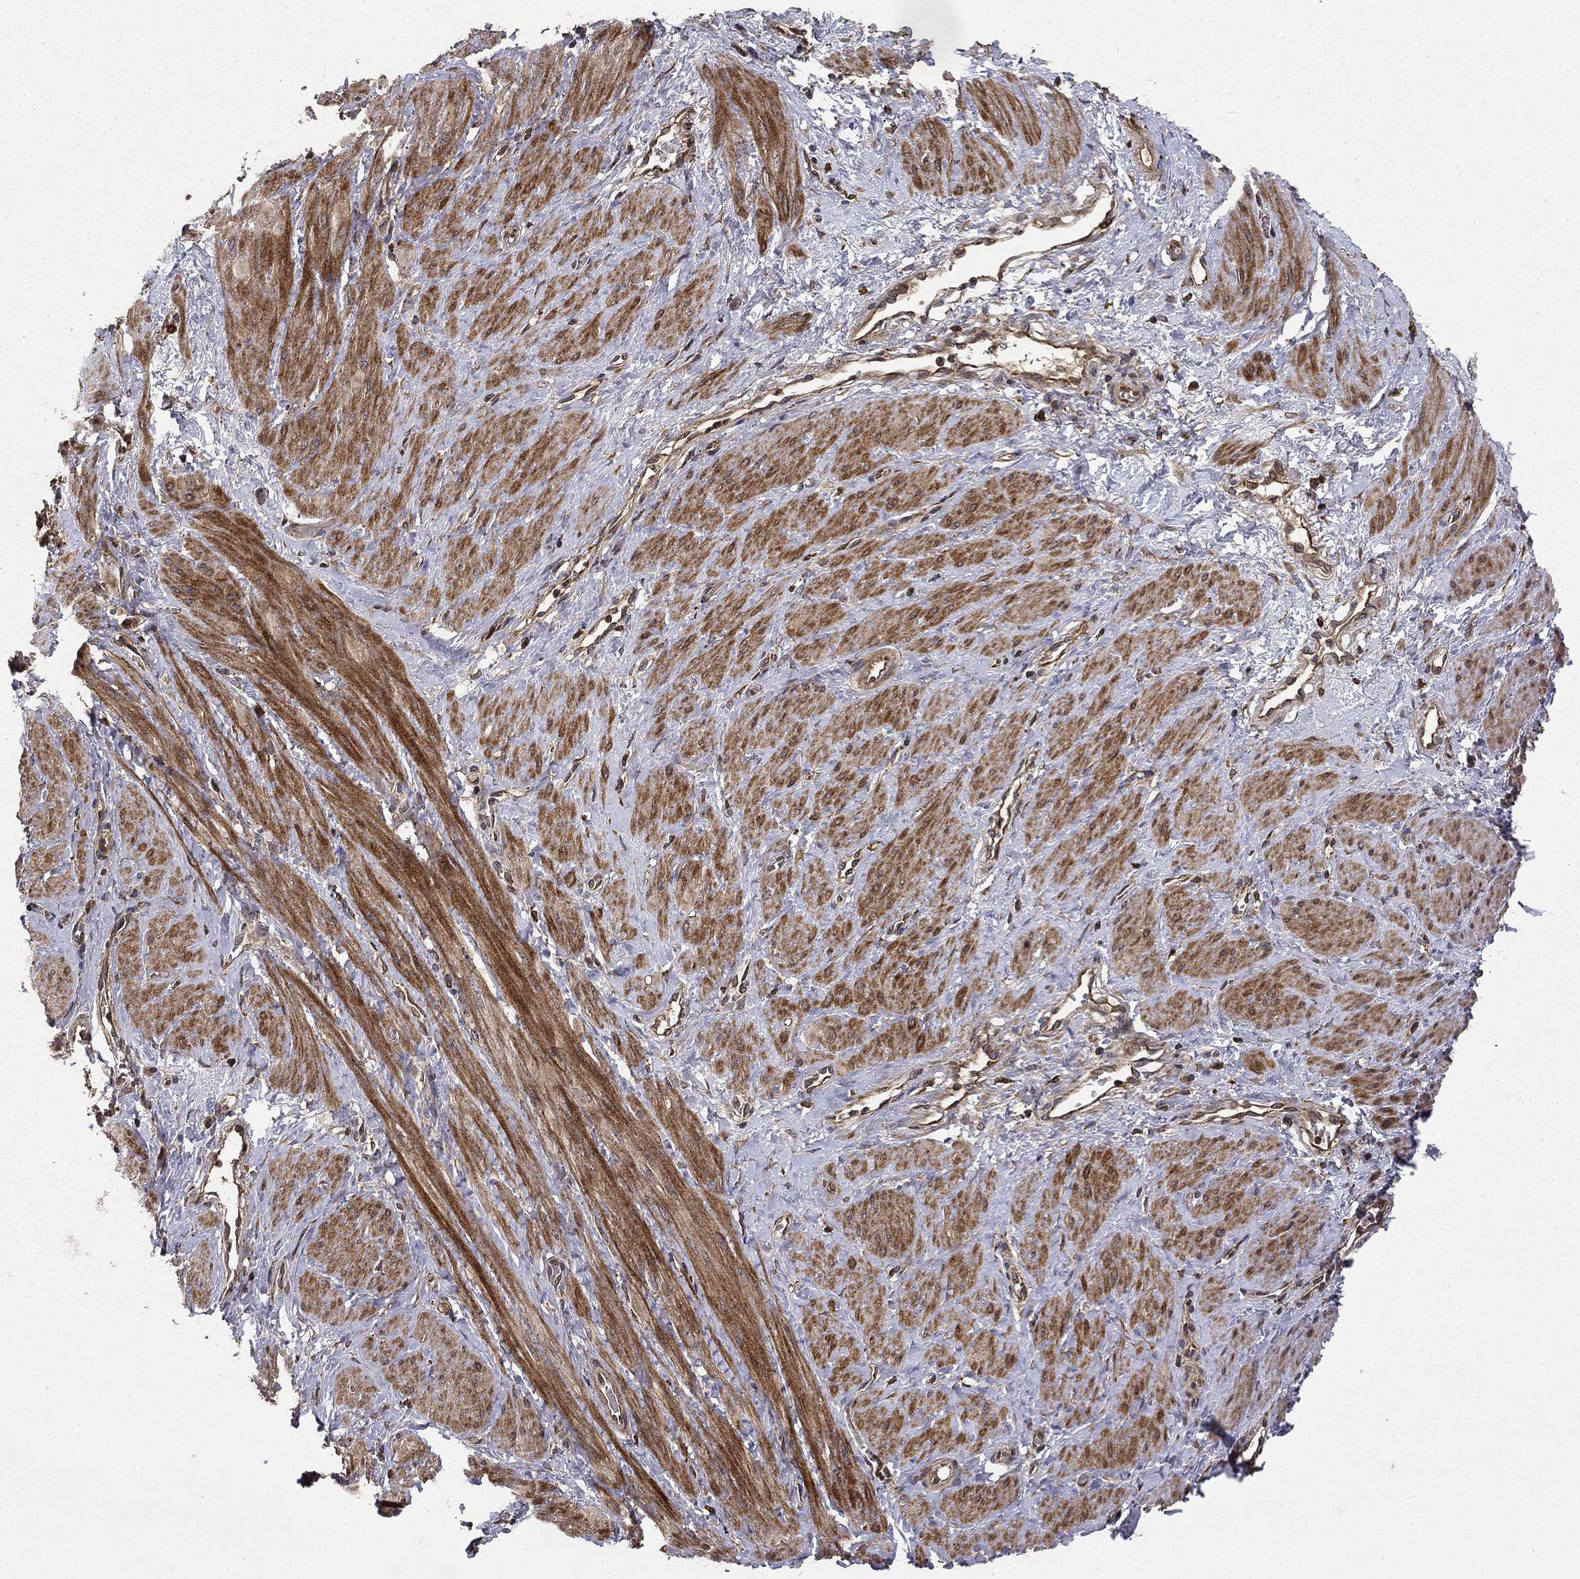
{"staining": {"intensity": "moderate", "quantity": ">75%", "location": "cytoplasmic/membranous"}, "tissue": "smooth muscle", "cell_type": "Smooth muscle cells", "image_type": "normal", "snomed": [{"axis": "morphology", "description": "Normal tissue, NOS"}, {"axis": "topography", "description": "Smooth muscle"}, {"axis": "topography", "description": "Uterus"}], "caption": "Brown immunohistochemical staining in unremarkable smooth muscle demonstrates moderate cytoplasmic/membranous expression in about >75% of smooth muscle cells.", "gene": "BABAM2", "patient": {"sex": "female", "age": 39}}